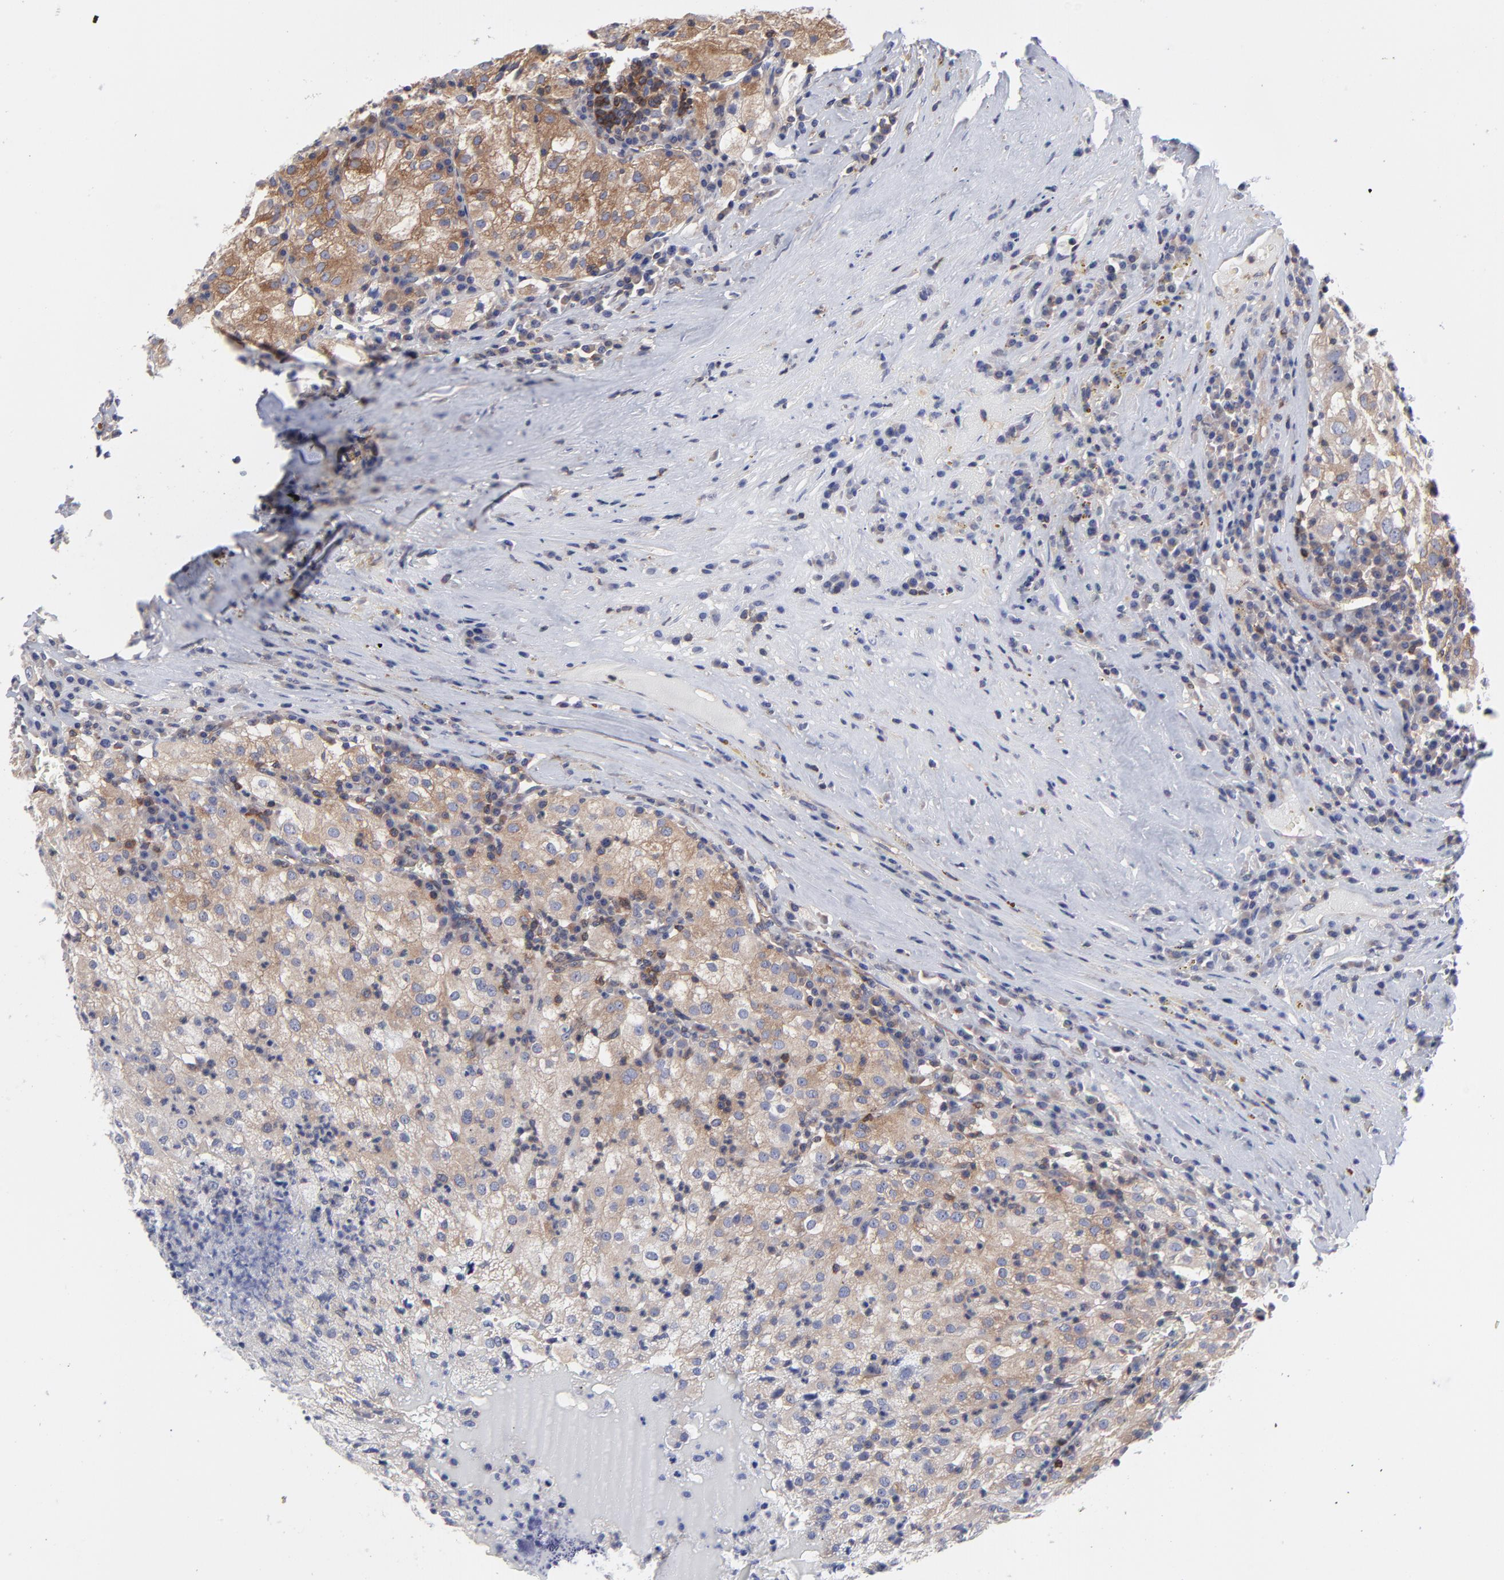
{"staining": {"intensity": "weak", "quantity": ">75%", "location": "cytoplasmic/membranous"}, "tissue": "renal cancer", "cell_type": "Tumor cells", "image_type": "cancer", "snomed": [{"axis": "morphology", "description": "Adenocarcinoma, NOS"}, {"axis": "topography", "description": "Kidney"}], "caption": "This is an image of immunohistochemistry staining of renal cancer (adenocarcinoma), which shows weak expression in the cytoplasmic/membranous of tumor cells.", "gene": "NFKBIA", "patient": {"sex": "male", "age": 59}}